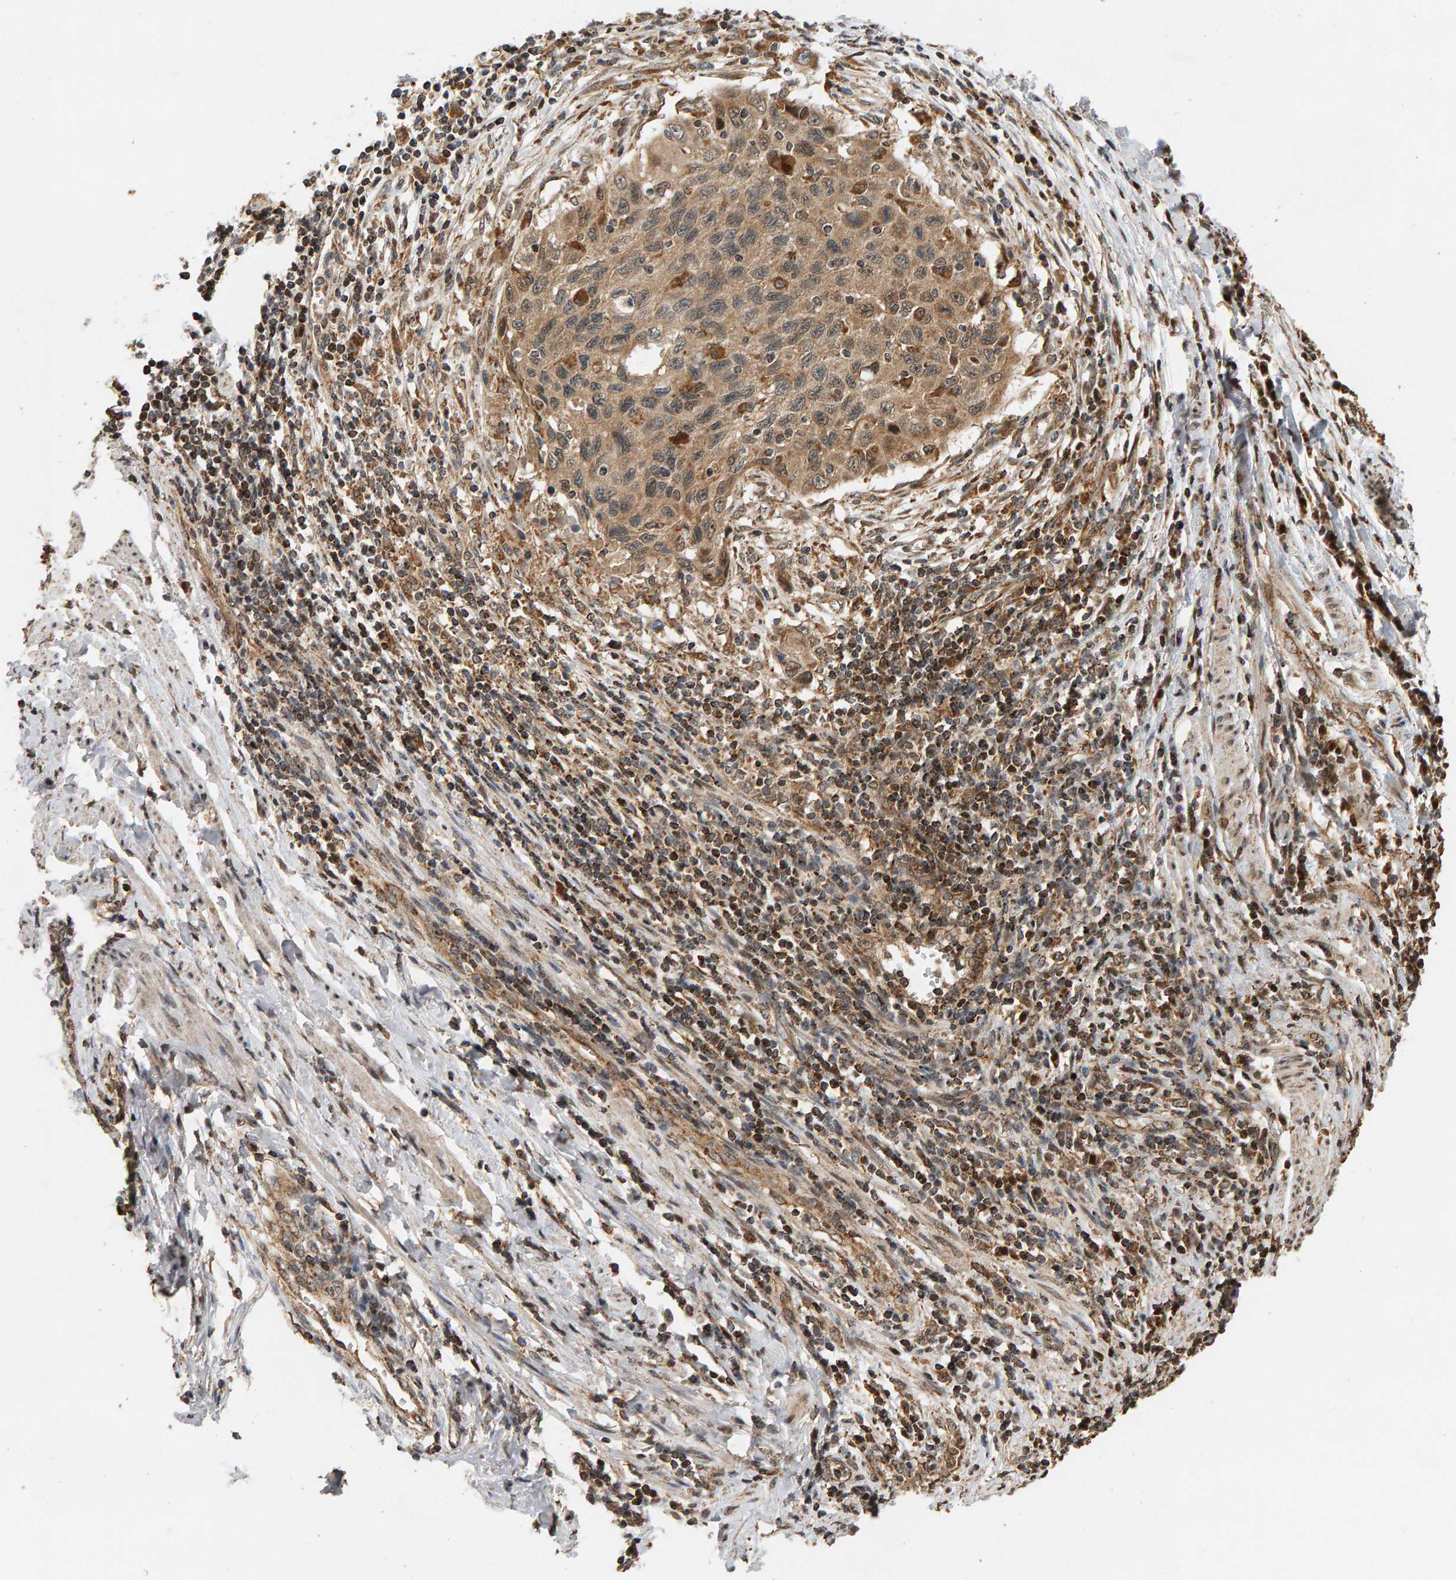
{"staining": {"intensity": "moderate", "quantity": ">75%", "location": "cytoplasmic/membranous"}, "tissue": "cervical cancer", "cell_type": "Tumor cells", "image_type": "cancer", "snomed": [{"axis": "morphology", "description": "Squamous cell carcinoma, NOS"}, {"axis": "topography", "description": "Cervix"}], "caption": "Immunohistochemical staining of cervical squamous cell carcinoma displays medium levels of moderate cytoplasmic/membranous expression in about >75% of tumor cells. The staining was performed using DAB to visualize the protein expression in brown, while the nuclei were stained in blue with hematoxylin (Magnification: 20x).", "gene": "GSTK1", "patient": {"sex": "female", "age": 53}}